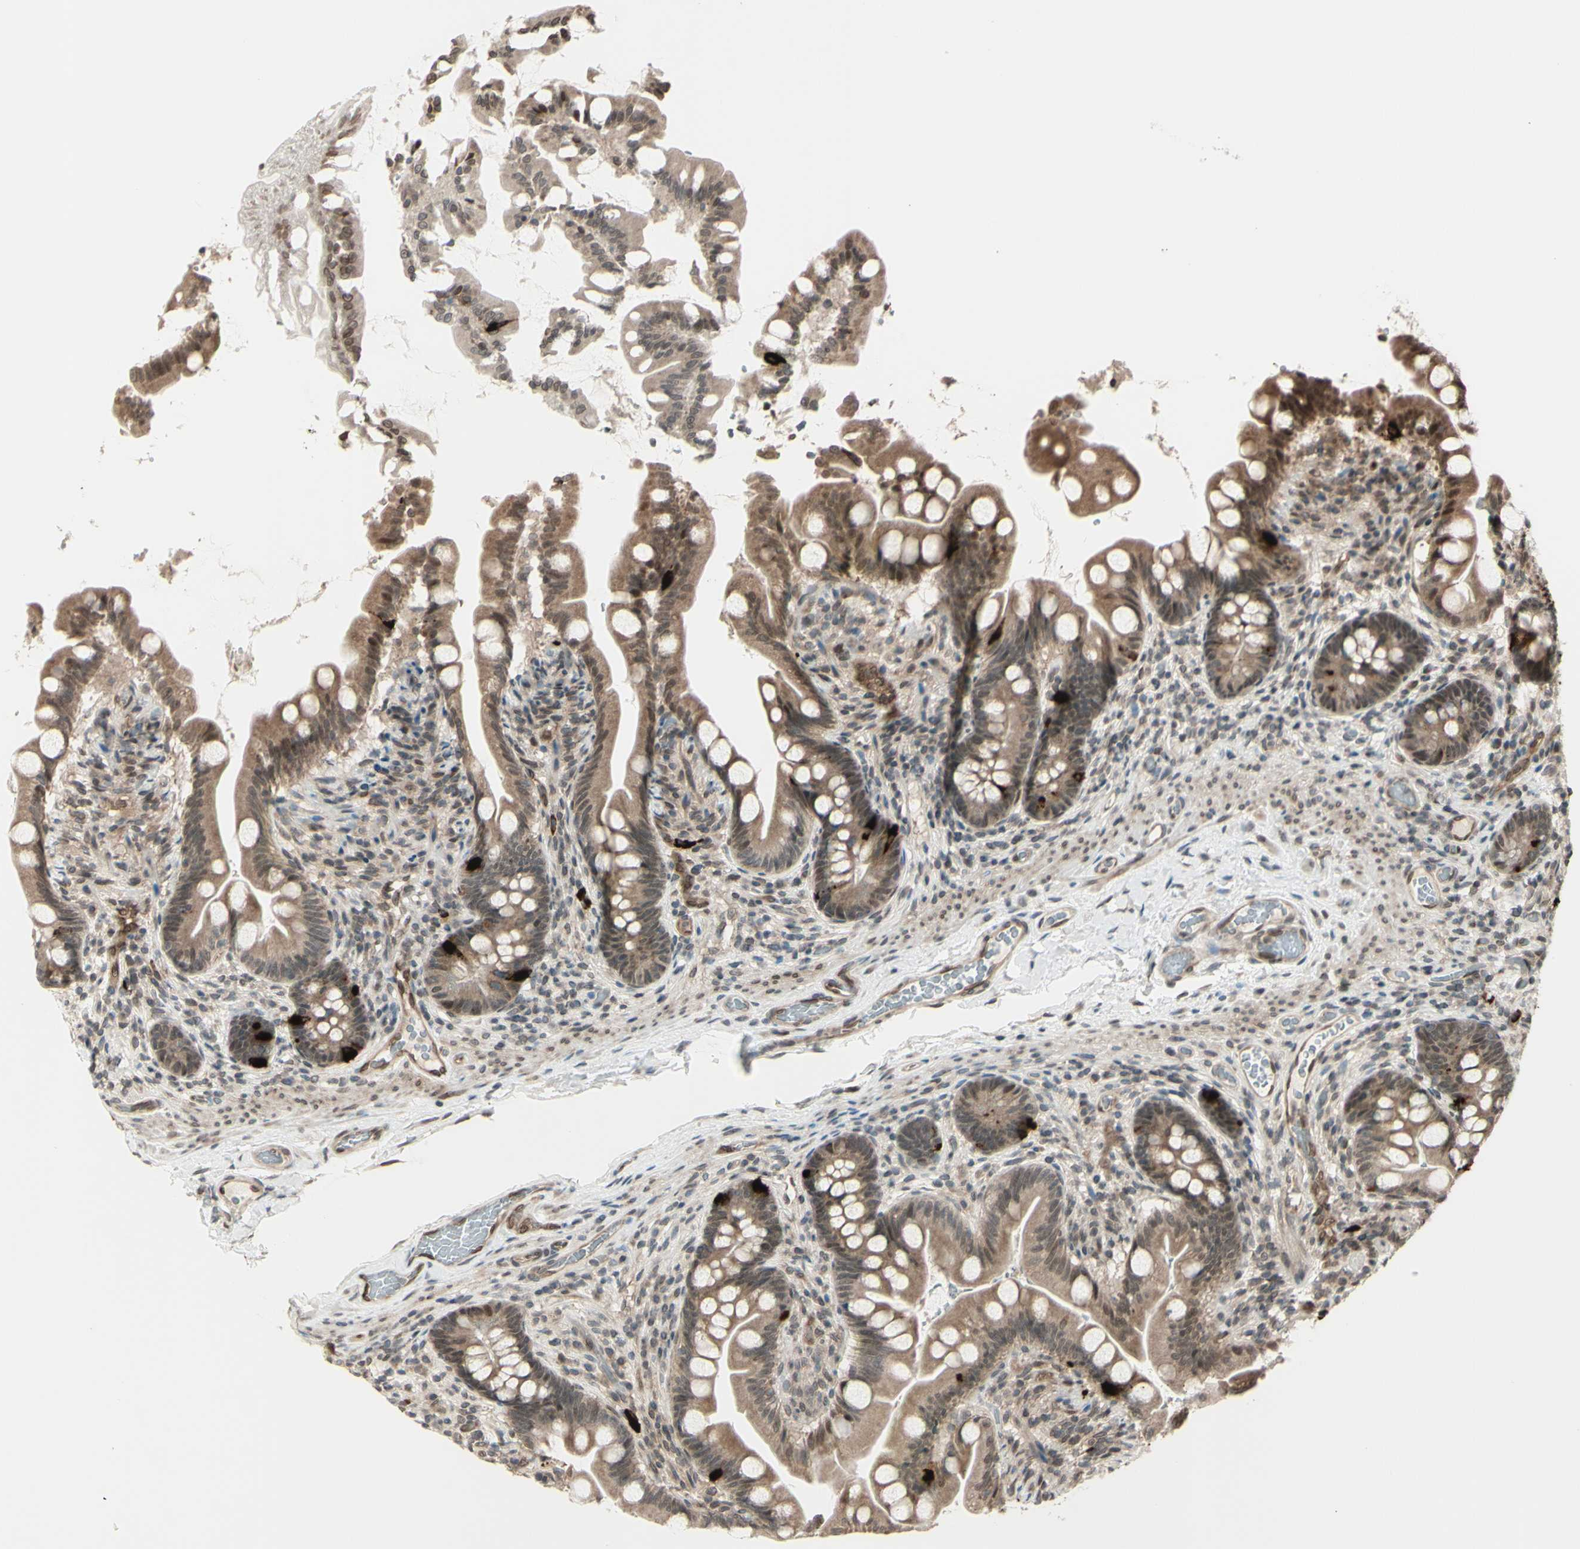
{"staining": {"intensity": "strong", "quantity": ">75%", "location": "cytoplasmic/membranous"}, "tissue": "small intestine", "cell_type": "Glandular cells", "image_type": "normal", "snomed": [{"axis": "morphology", "description": "Normal tissue, NOS"}, {"axis": "topography", "description": "Small intestine"}], "caption": "Immunohistochemical staining of normal small intestine displays high levels of strong cytoplasmic/membranous positivity in approximately >75% of glandular cells. (brown staining indicates protein expression, while blue staining denotes nuclei).", "gene": "MLF2", "patient": {"sex": "female", "age": 56}}